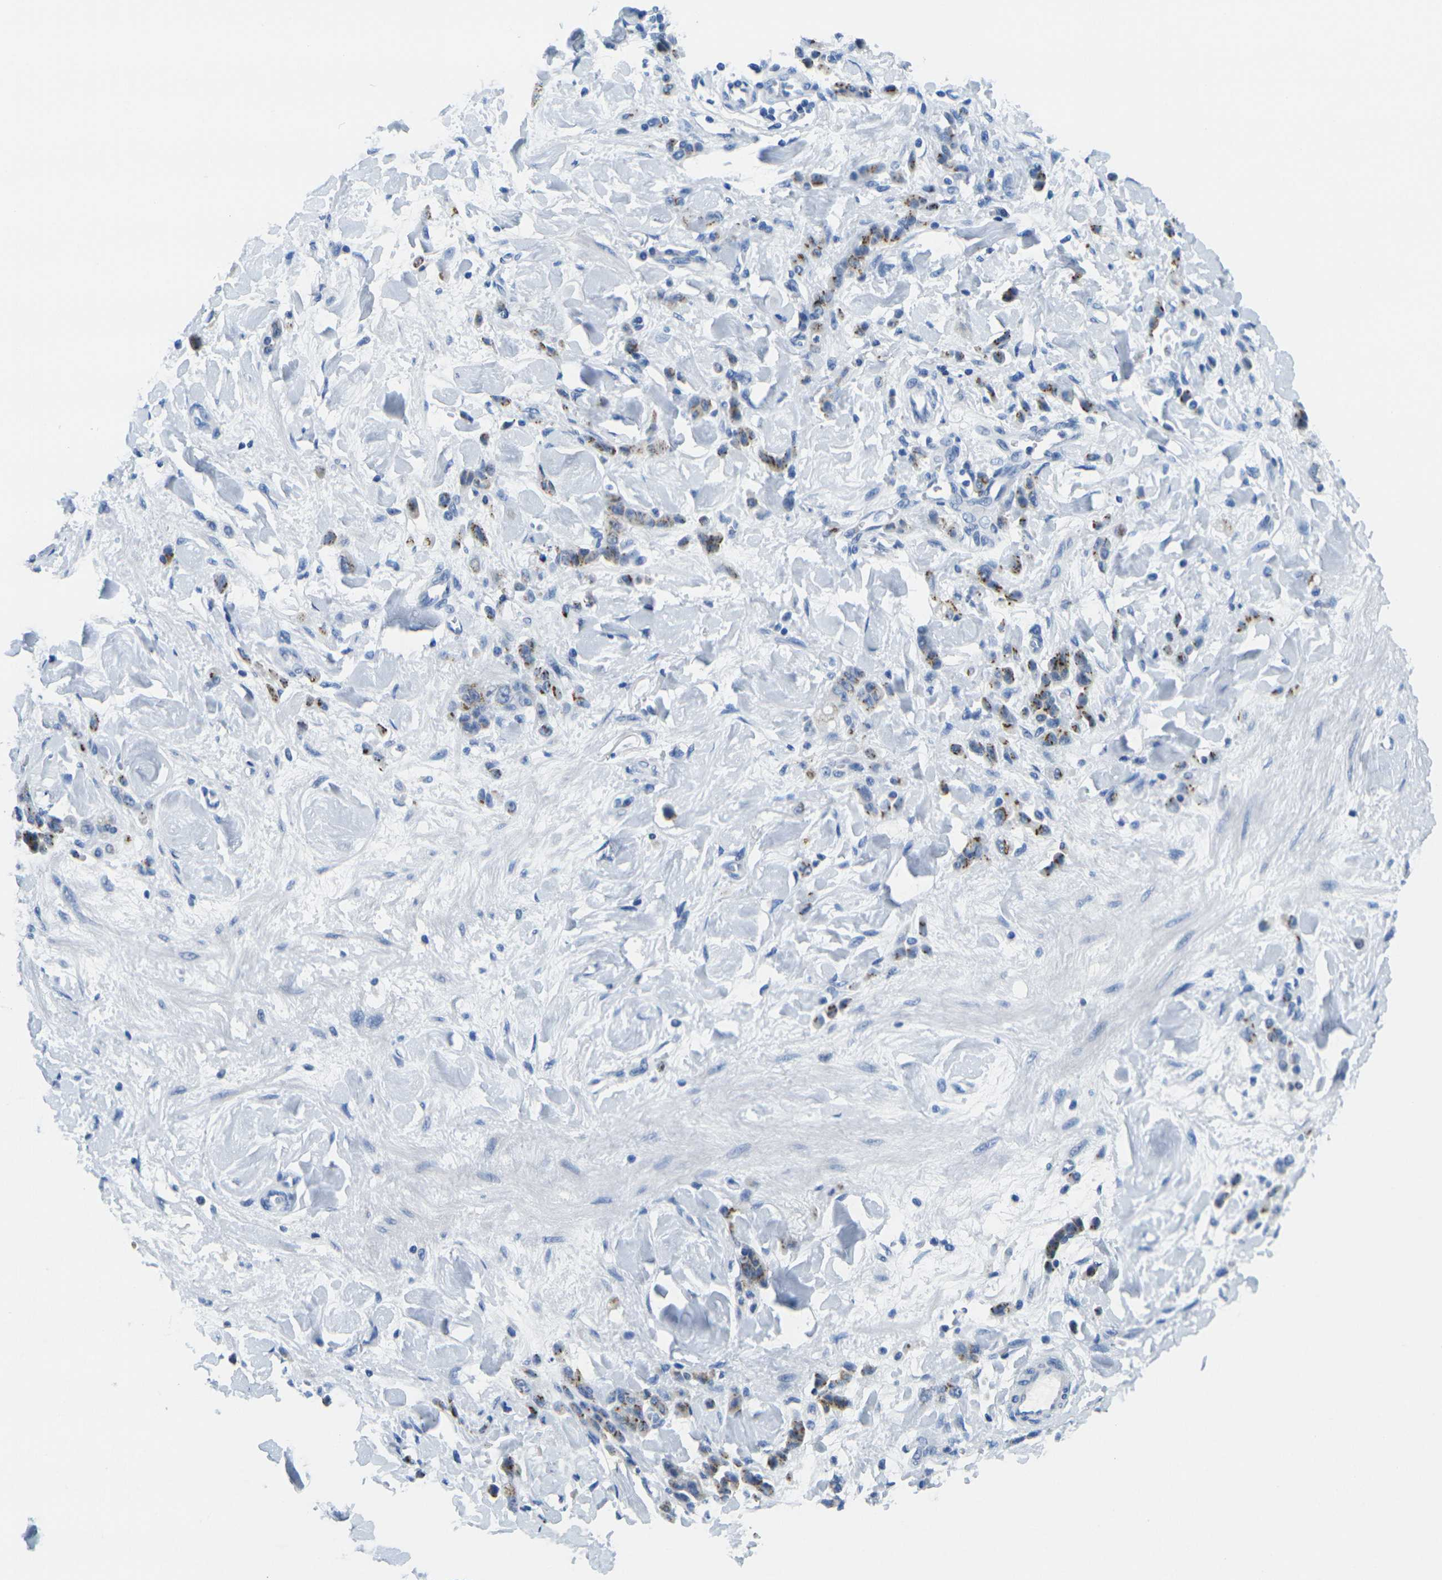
{"staining": {"intensity": "moderate", "quantity": "25%-75%", "location": "cytoplasmic/membranous"}, "tissue": "stomach cancer", "cell_type": "Tumor cells", "image_type": "cancer", "snomed": [{"axis": "morphology", "description": "Normal tissue, NOS"}, {"axis": "morphology", "description": "Adenocarcinoma, NOS"}, {"axis": "topography", "description": "Stomach"}], "caption": "Human stomach cancer (adenocarcinoma) stained for a protein (brown) reveals moderate cytoplasmic/membranous positive positivity in approximately 25%-75% of tumor cells.", "gene": "FAM3D", "patient": {"sex": "male", "age": 82}}